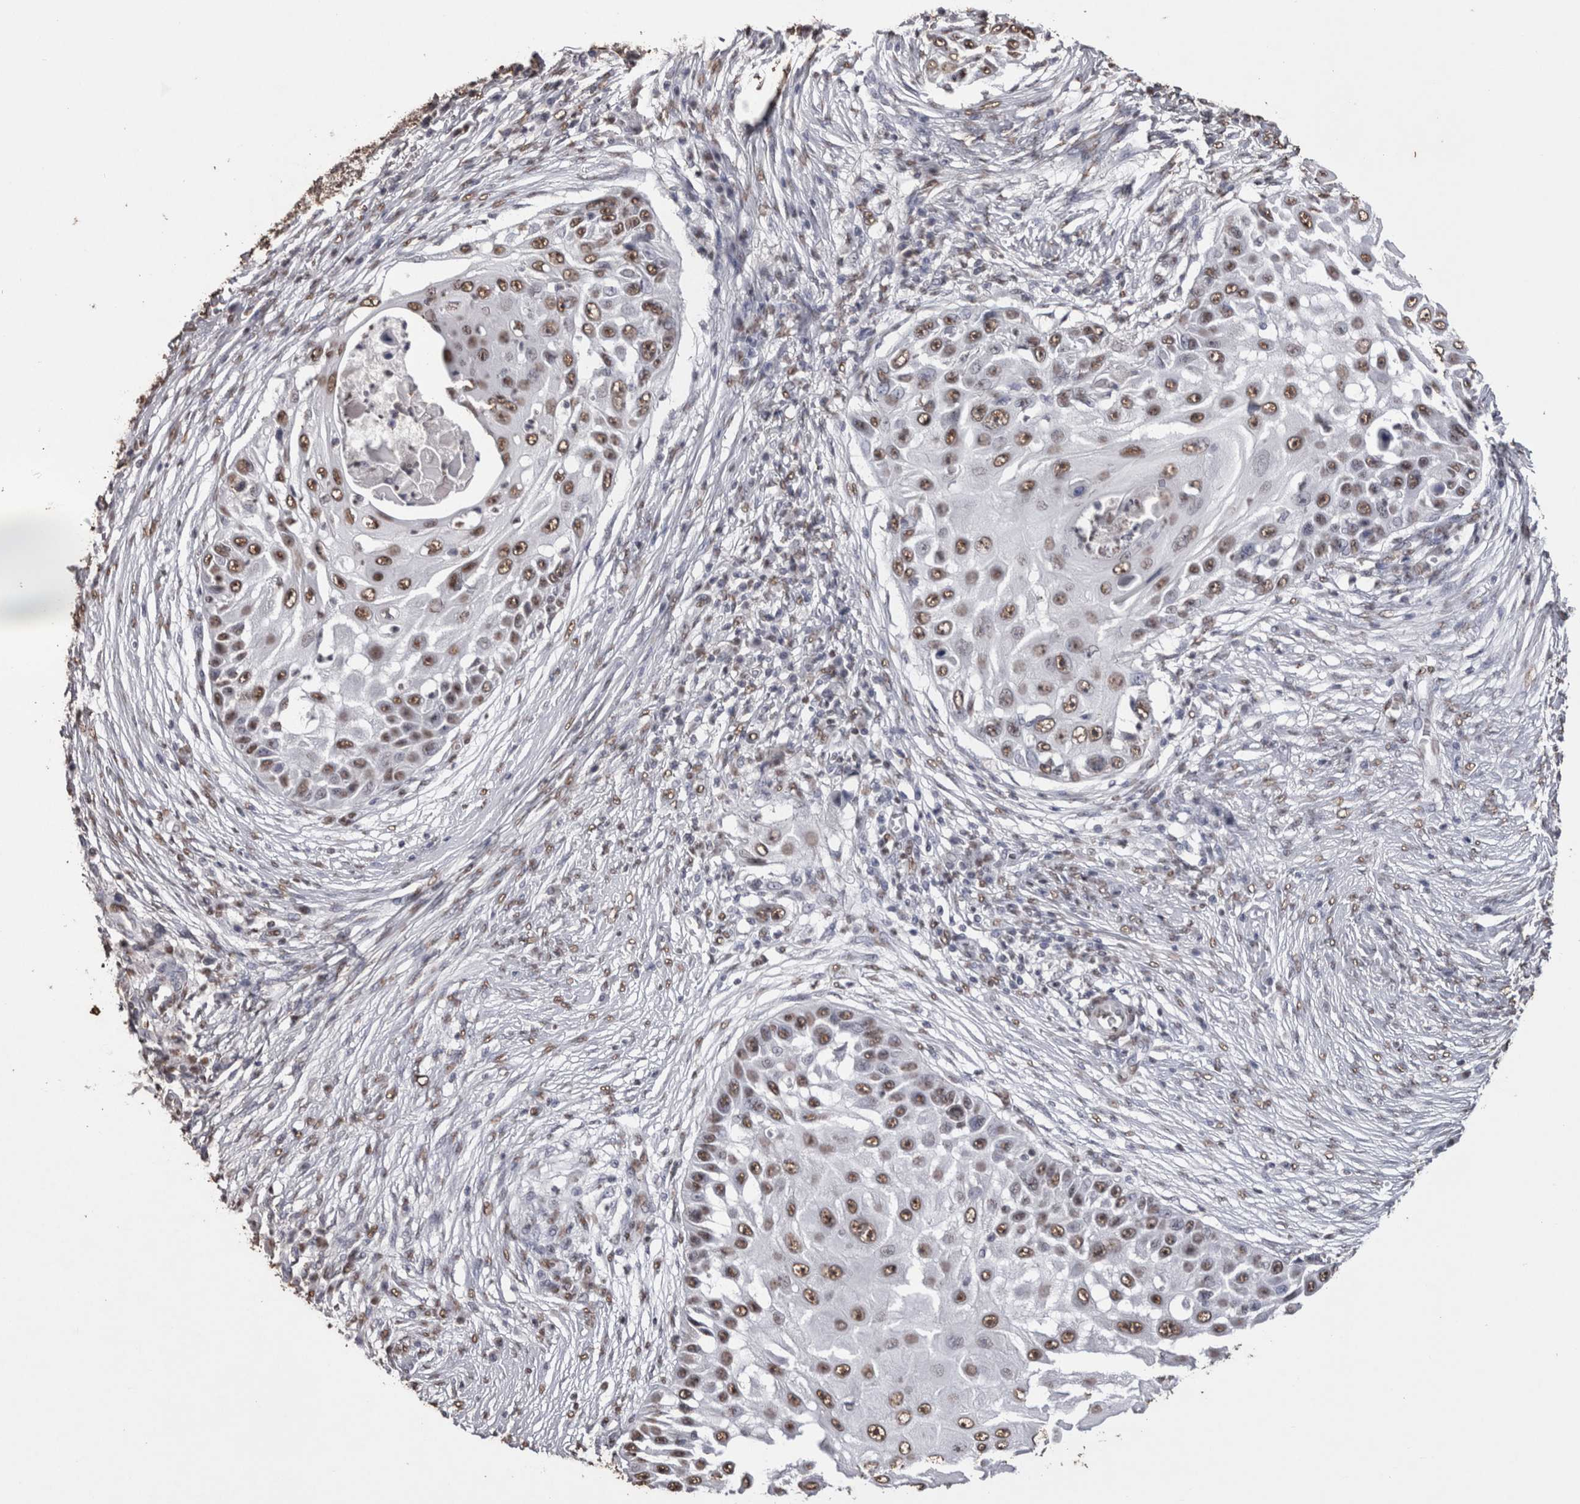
{"staining": {"intensity": "moderate", "quantity": ">75%", "location": "nuclear"}, "tissue": "skin cancer", "cell_type": "Tumor cells", "image_type": "cancer", "snomed": [{"axis": "morphology", "description": "Squamous cell carcinoma, NOS"}, {"axis": "topography", "description": "Skin"}], "caption": "A micrograph of human squamous cell carcinoma (skin) stained for a protein reveals moderate nuclear brown staining in tumor cells.", "gene": "NTHL1", "patient": {"sex": "female", "age": 44}}